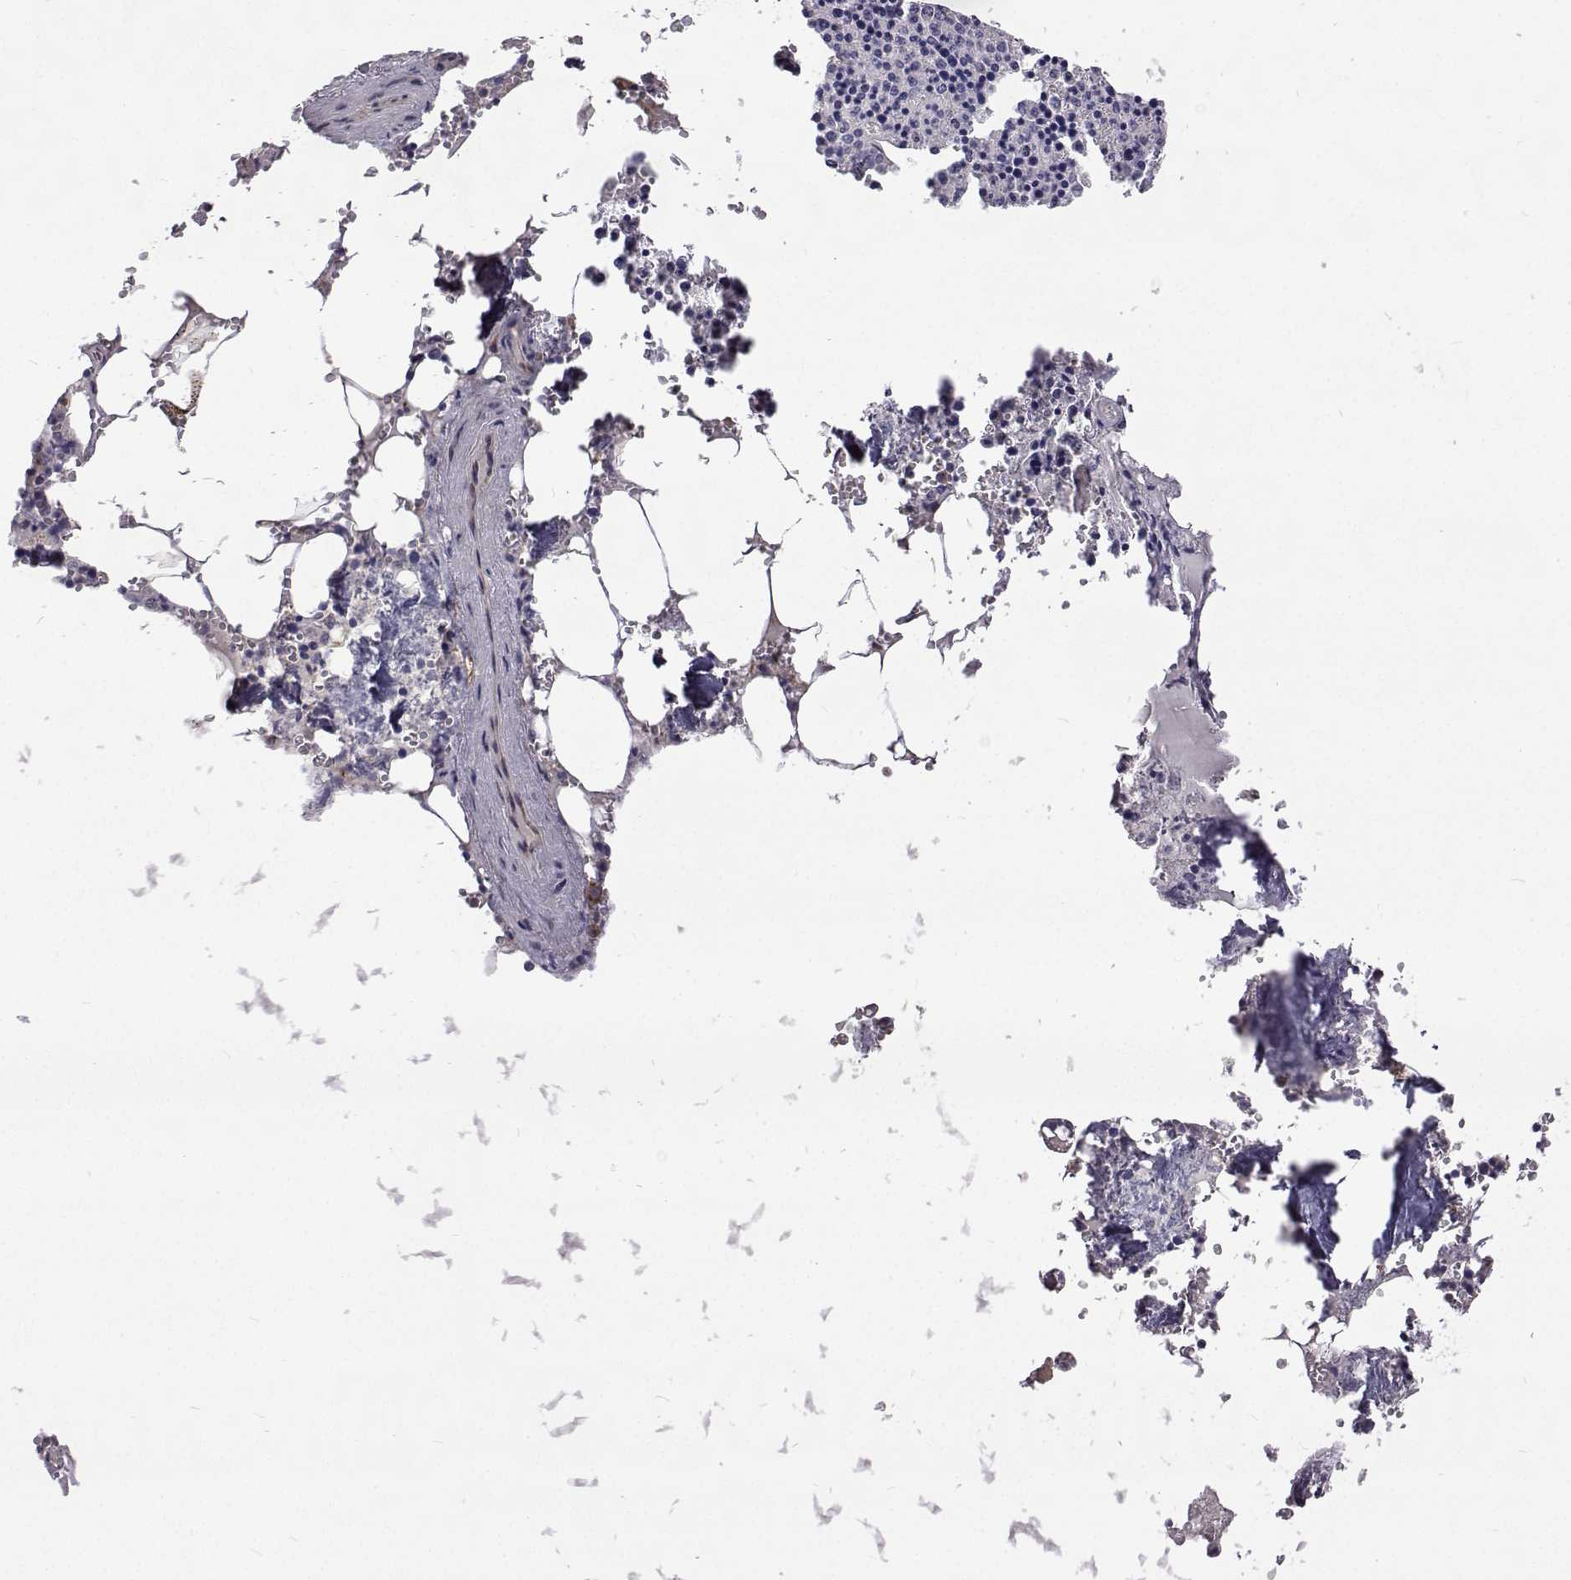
{"staining": {"intensity": "moderate", "quantity": "<25%", "location": "cytoplasmic/membranous"}, "tissue": "bone marrow", "cell_type": "Hematopoietic cells", "image_type": "normal", "snomed": [{"axis": "morphology", "description": "Normal tissue, NOS"}, {"axis": "topography", "description": "Bone marrow"}], "caption": "IHC histopathology image of unremarkable bone marrow: human bone marrow stained using IHC demonstrates low levels of moderate protein expression localized specifically in the cytoplasmic/membranous of hematopoietic cells, appearing as a cytoplasmic/membranous brown color.", "gene": "NPR3", "patient": {"sex": "male", "age": 54}}